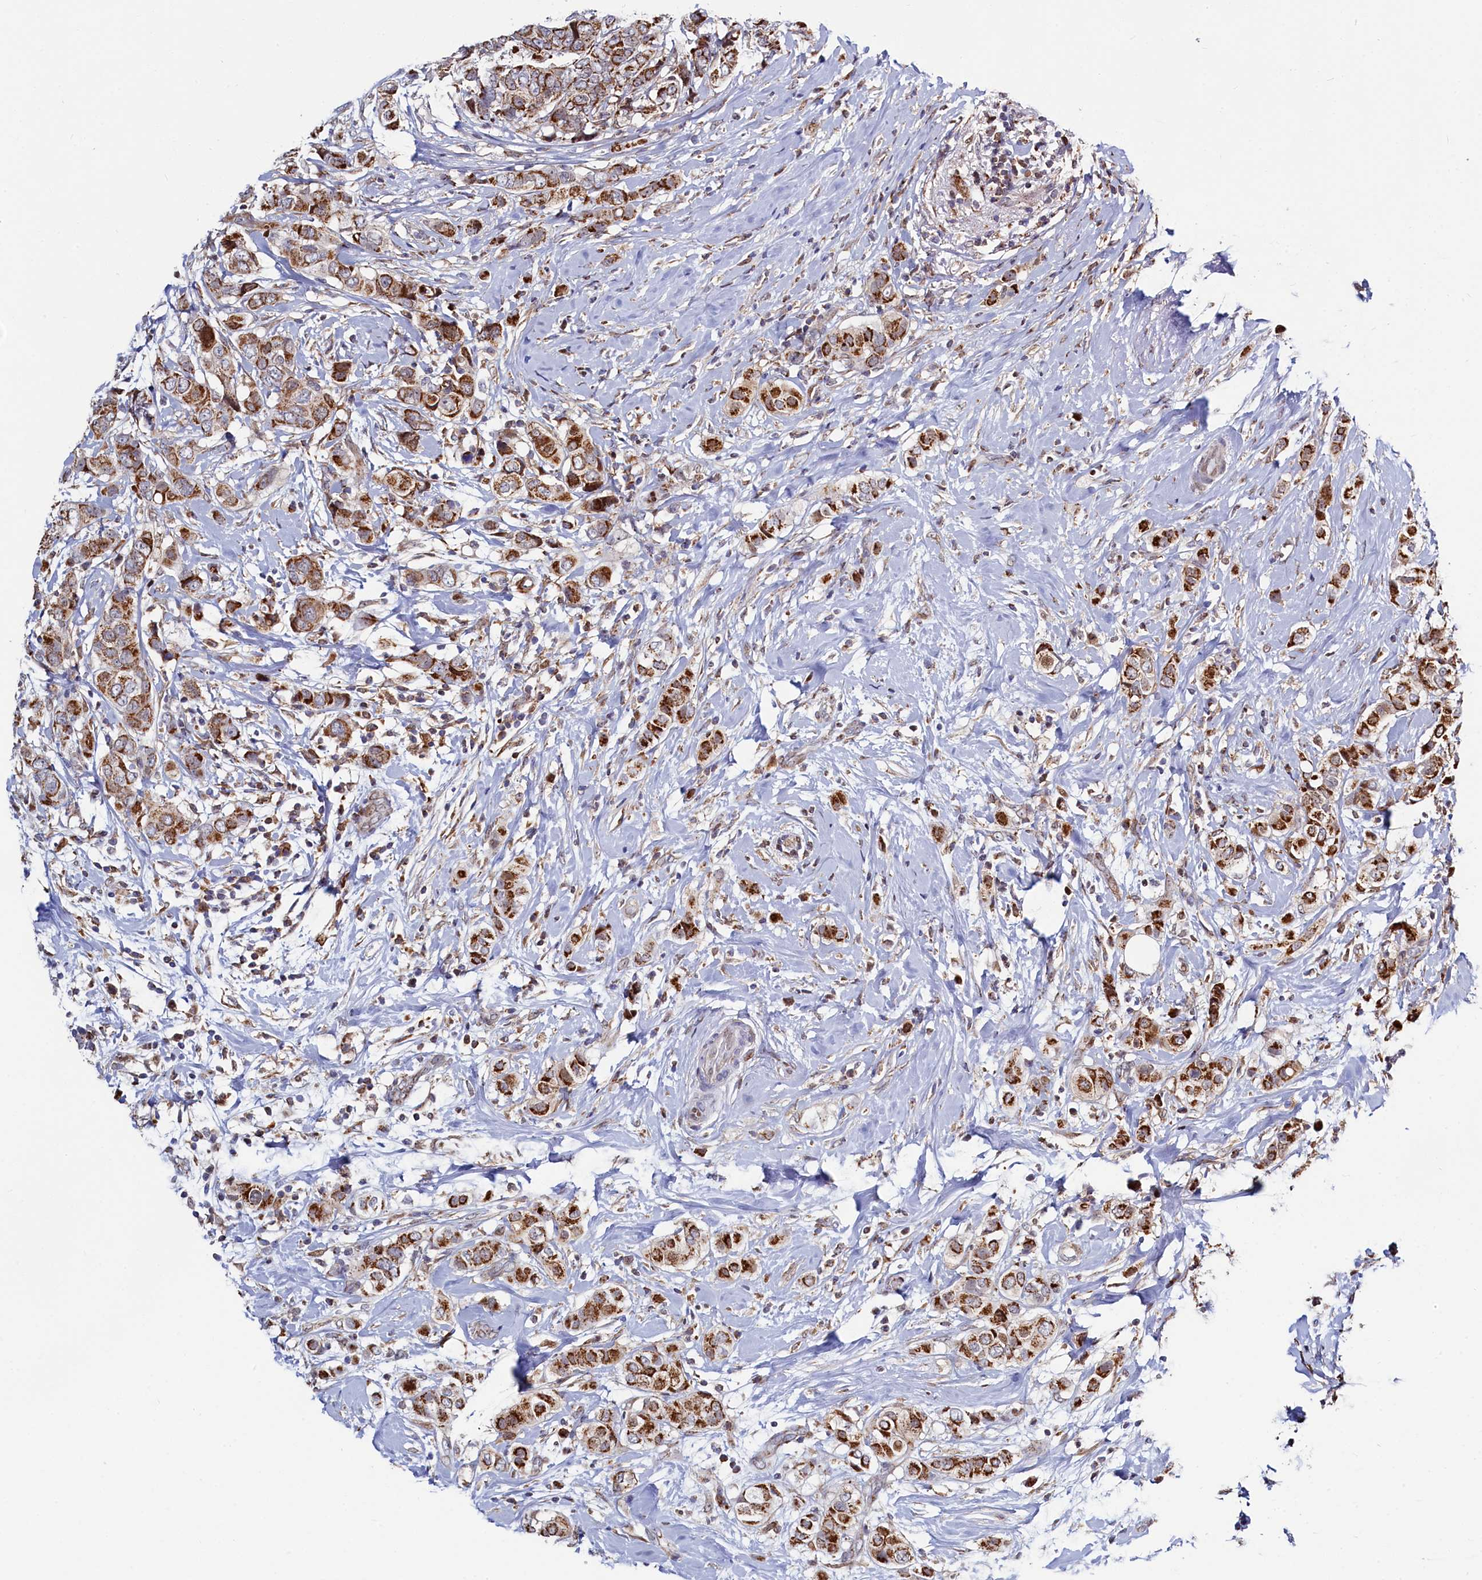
{"staining": {"intensity": "strong", "quantity": ">75%", "location": "cytoplasmic/membranous"}, "tissue": "breast cancer", "cell_type": "Tumor cells", "image_type": "cancer", "snomed": [{"axis": "morphology", "description": "Lobular carcinoma"}, {"axis": "topography", "description": "Breast"}], "caption": "Immunohistochemistry (IHC) (DAB) staining of human breast cancer (lobular carcinoma) demonstrates strong cytoplasmic/membranous protein positivity in about >75% of tumor cells.", "gene": "HDGFL3", "patient": {"sex": "female", "age": 51}}